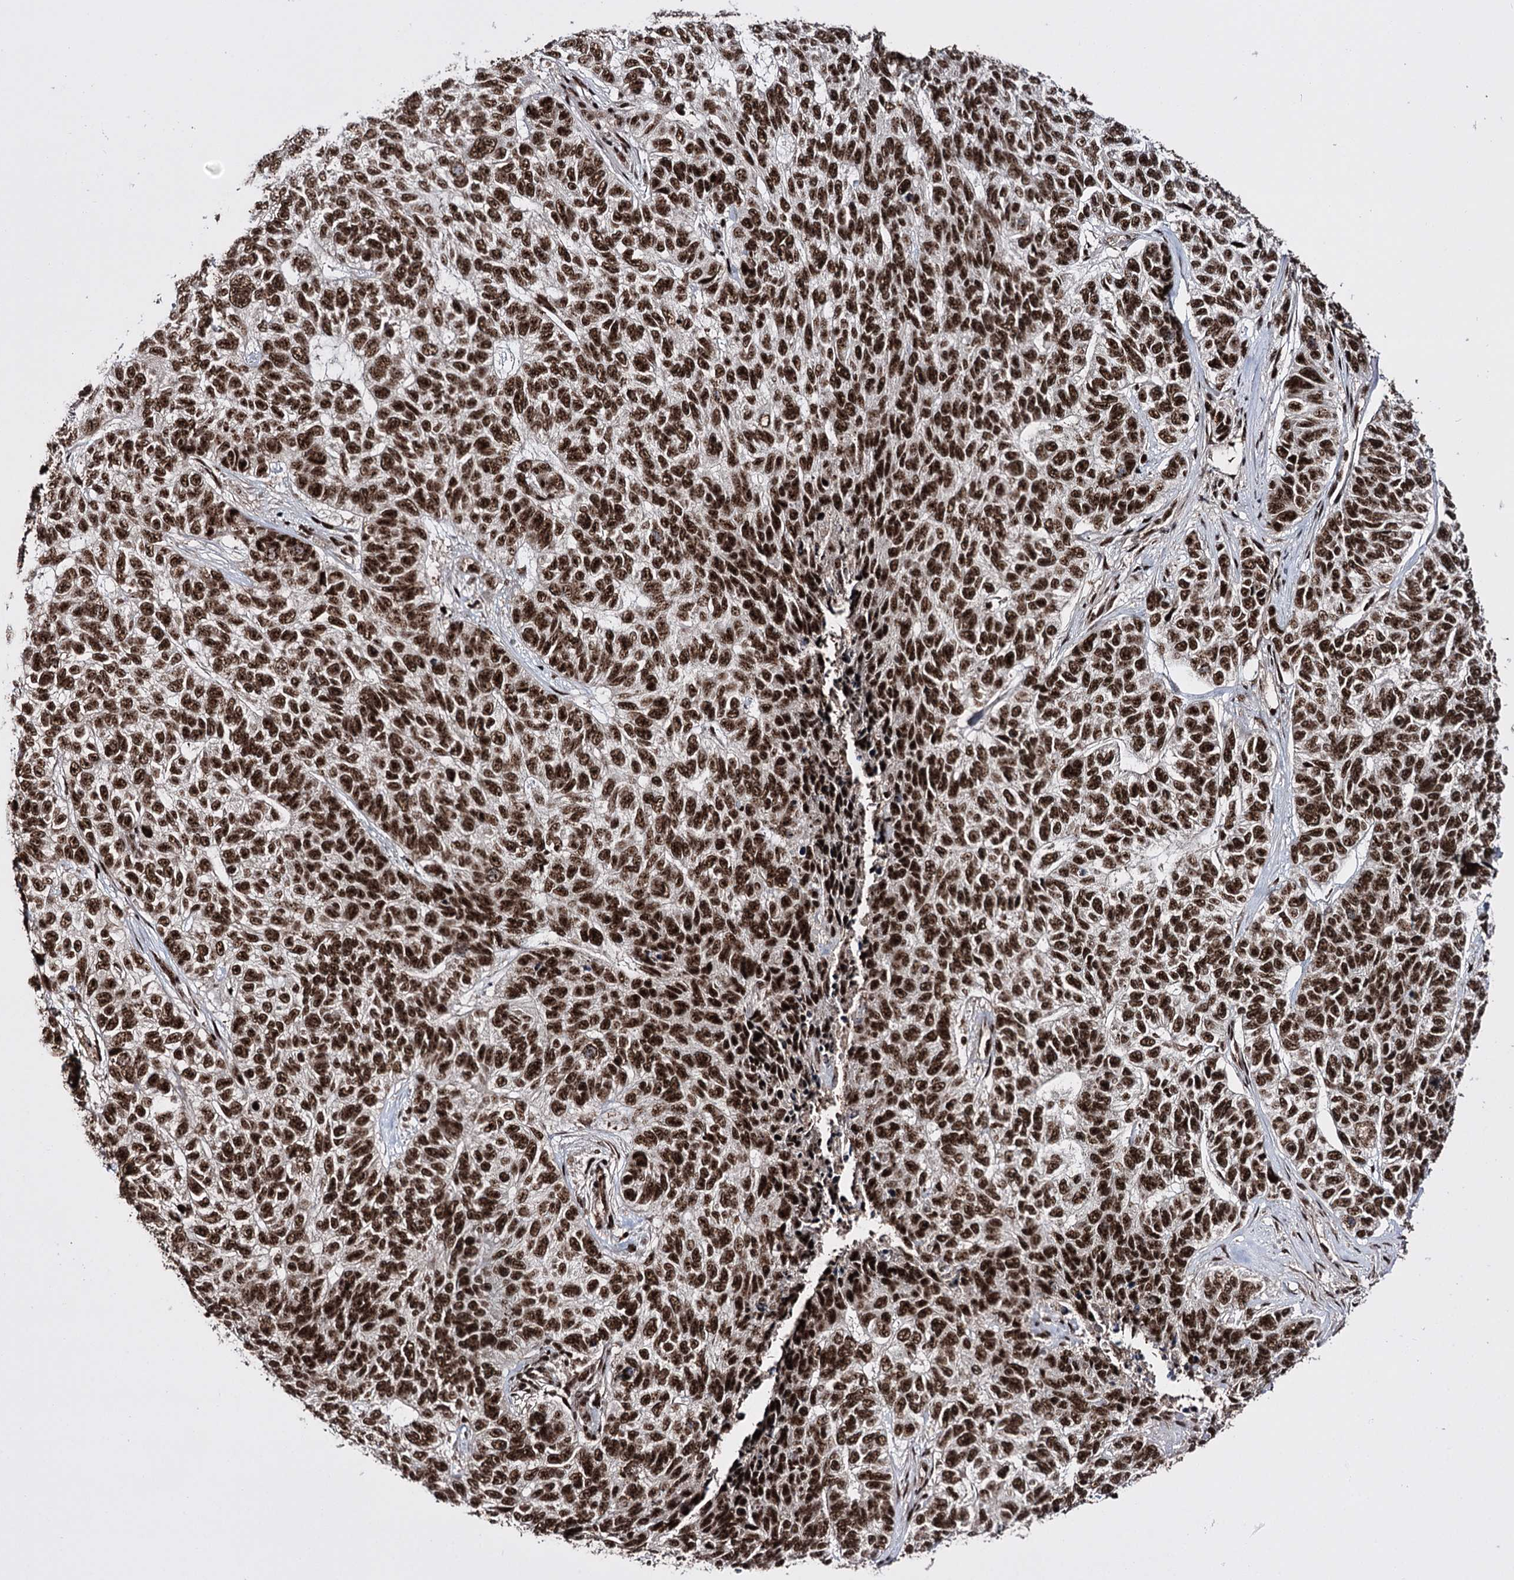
{"staining": {"intensity": "strong", "quantity": ">75%", "location": "nuclear"}, "tissue": "skin cancer", "cell_type": "Tumor cells", "image_type": "cancer", "snomed": [{"axis": "morphology", "description": "Basal cell carcinoma"}, {"axis": "topography", "description": "Skin"}], "caption": "Basal cell carcinoma (skin) stained with DAB (3,3'-diaminobenzidine) immunohistochemistry (IHC) shows high levels of strong nuclear positivity in about >75% of tumor cells.", "gene": "PRPF40A", "patient": {"sex": "female", "age": 65}}